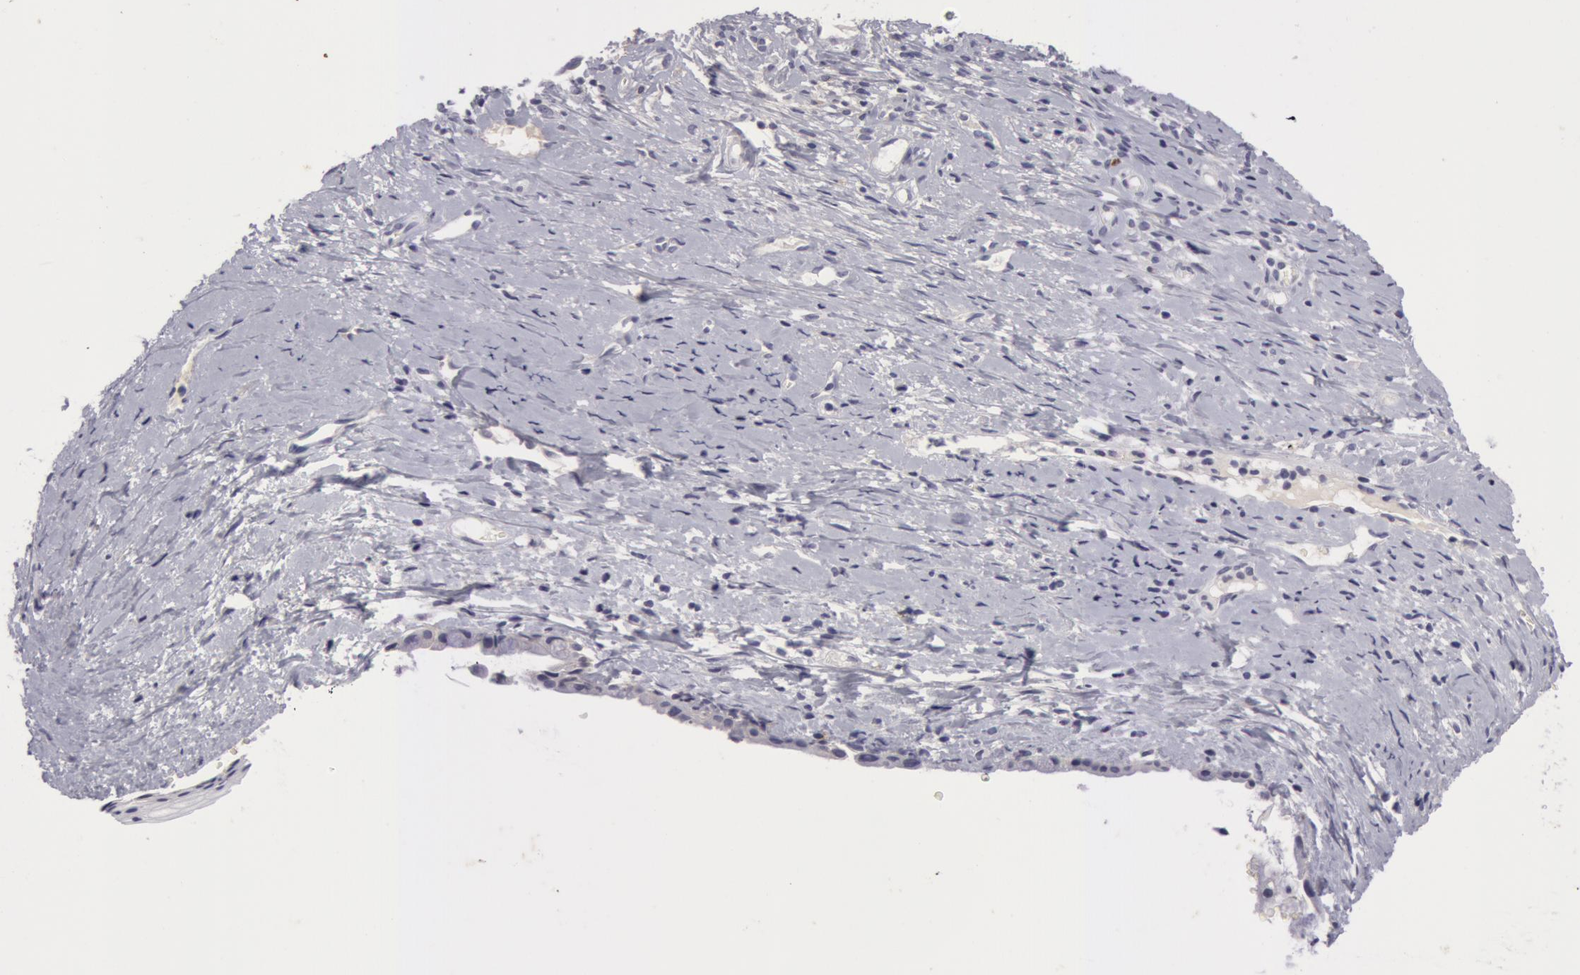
{"staining": {"intensity": "negative", "quantity": "none", "location": "none"}, "tissue": "cervix", "cell_type": "Glandular cells", "image_type": "normal", "snomed": [{"axis": "morphology", "description": "Normal tissue, NOS"}, {"axis": "topography", "description": "Cervix"}], "caption": "This is an immunohistochemistry (IHC) image of unremarkable cervix. There is no expression in glandular cells.", "gene": "NLGN4X", "patient": {"sex": "female", "age": 82}}